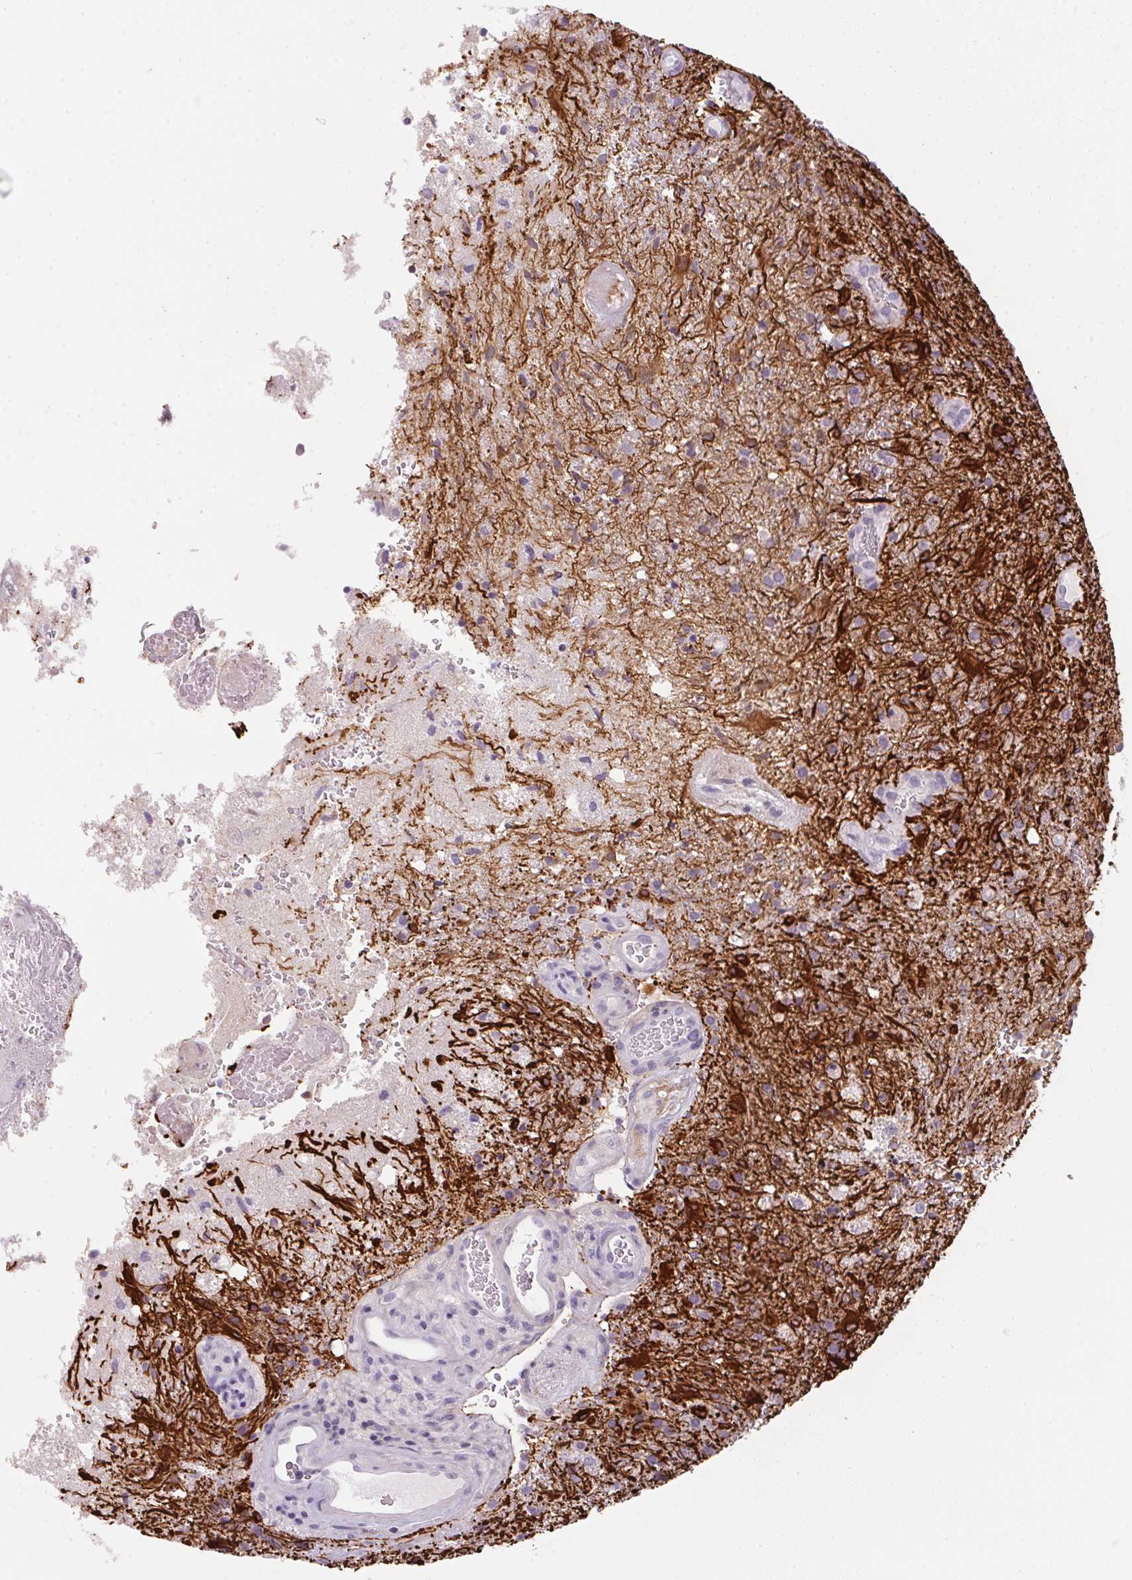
{"staining": {"intensity": "strong", "quantity": "<25%", "location": "cytoplasmic/membranous"}, "tissue": "glioma", "cell_type": "Tumor cells", "image_type": "cancer", "snomed": [{"axis": "morphology", "description": "Glioma, malignant, High grade"}, {"axis": "topography", "description": "Brain"}], "caption": "Immunohistochemistry (DAB) staining of malignant glioma (high-grade) shows strong cytoplasmic/membranous protein positivity in approximately <25% of tumor cells.", "gene": "ECPAS", "patient": {"sex": "female", "age": 74}}